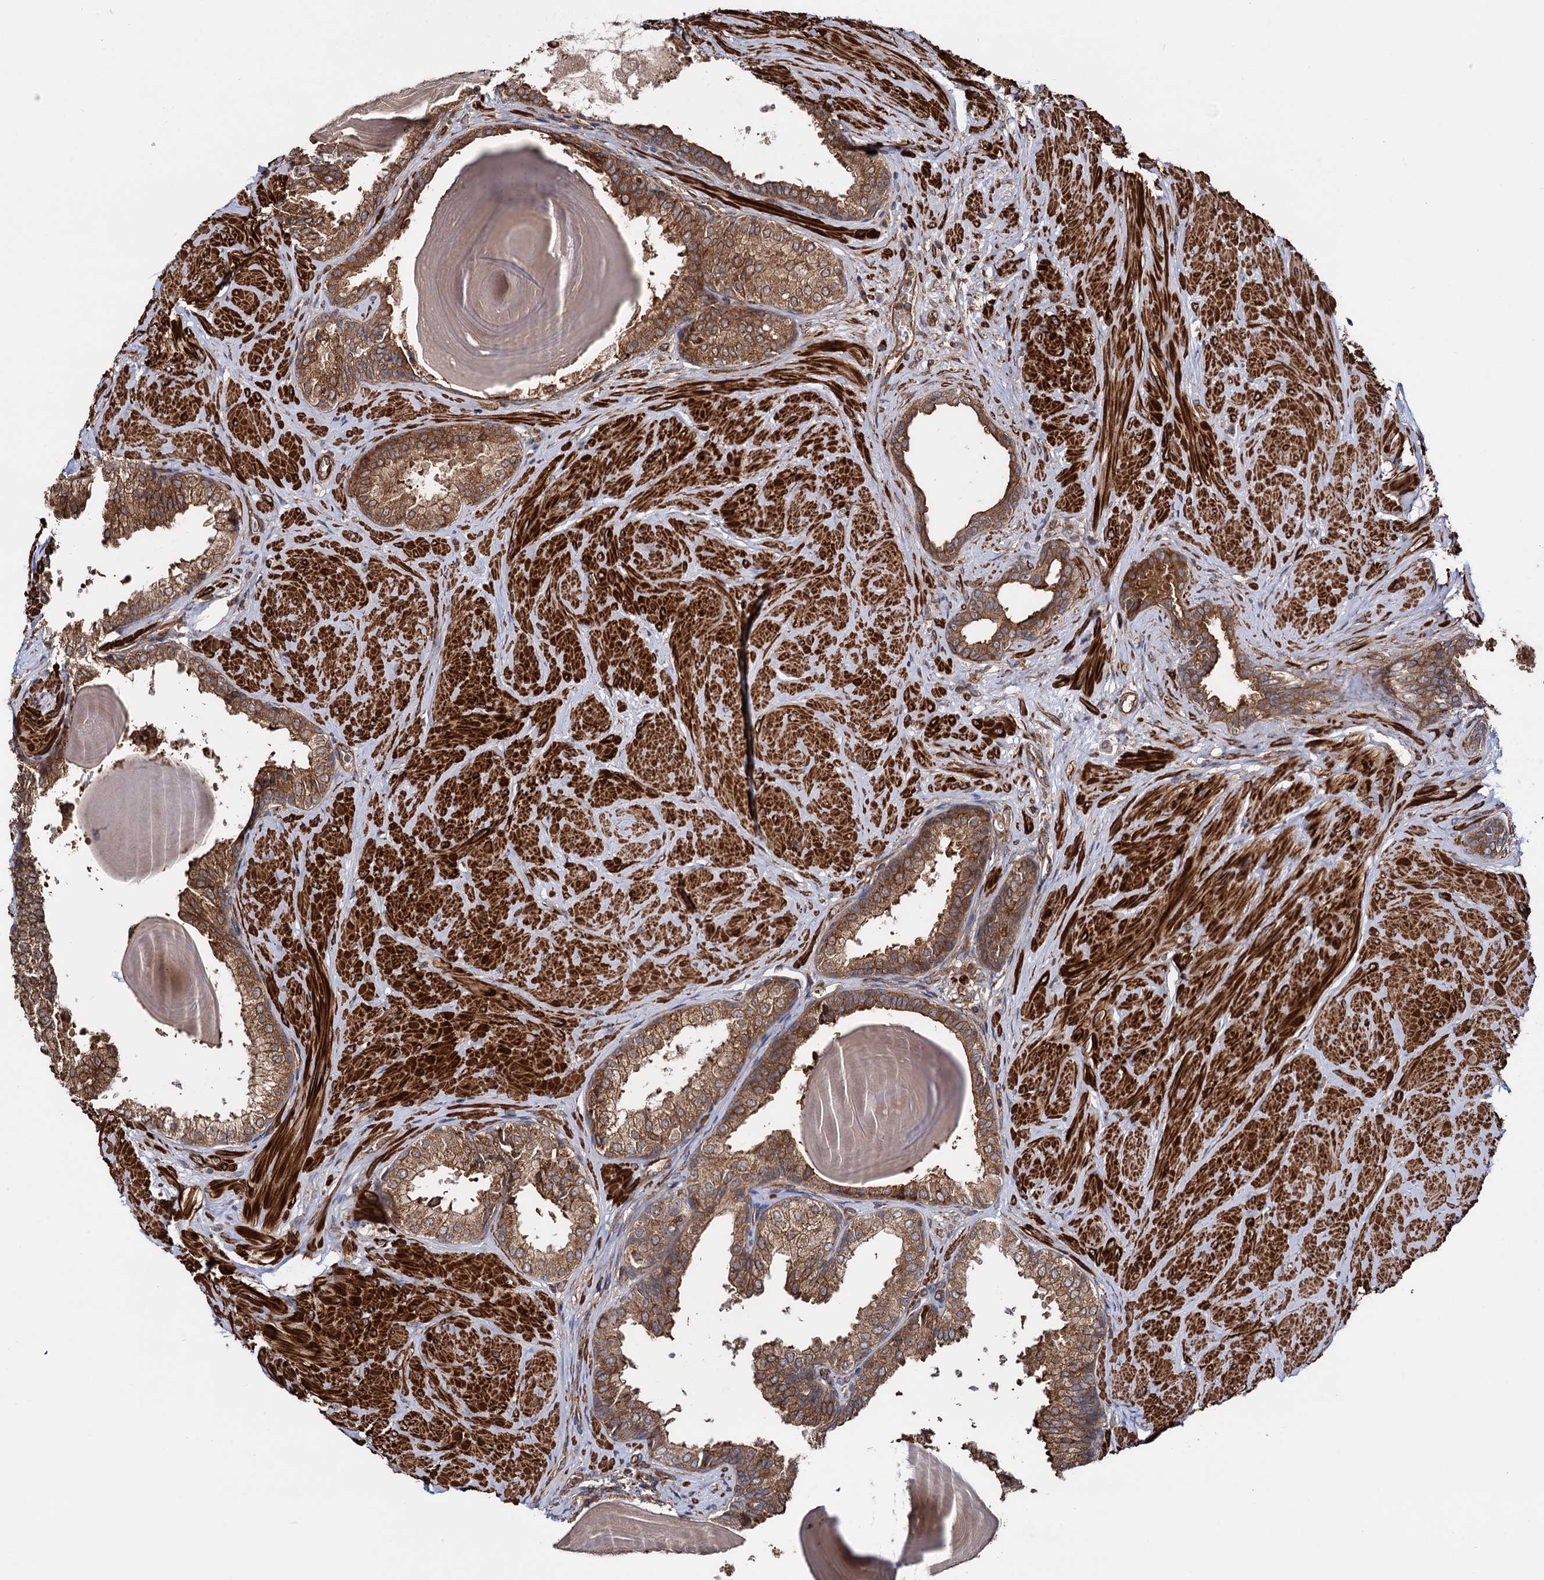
{"staining": {"intensity": "strong", "quantity": ">75%", "location": "cytoplasmic/membranous"}, "tissue": "prostate", "cell_type": "Glandular cells", "image_type": "normal", "snomed": [{"axis": "morphology", "description": "Normal tissue, NOS"}, {"axis": "topography", "description": "Prostate"}], "caption": "A high-resolution photomicrograph shows immunohistochemistry staining of normal prostate, which exhibits strong cytoplasmic/membranous positivity in about >75% of glandular cells. (brown staining indicates protein expression, while blue staining denotes nuclei).", "gene": "ATP8B4", "patient": {"sex": "male", "age": 48}}